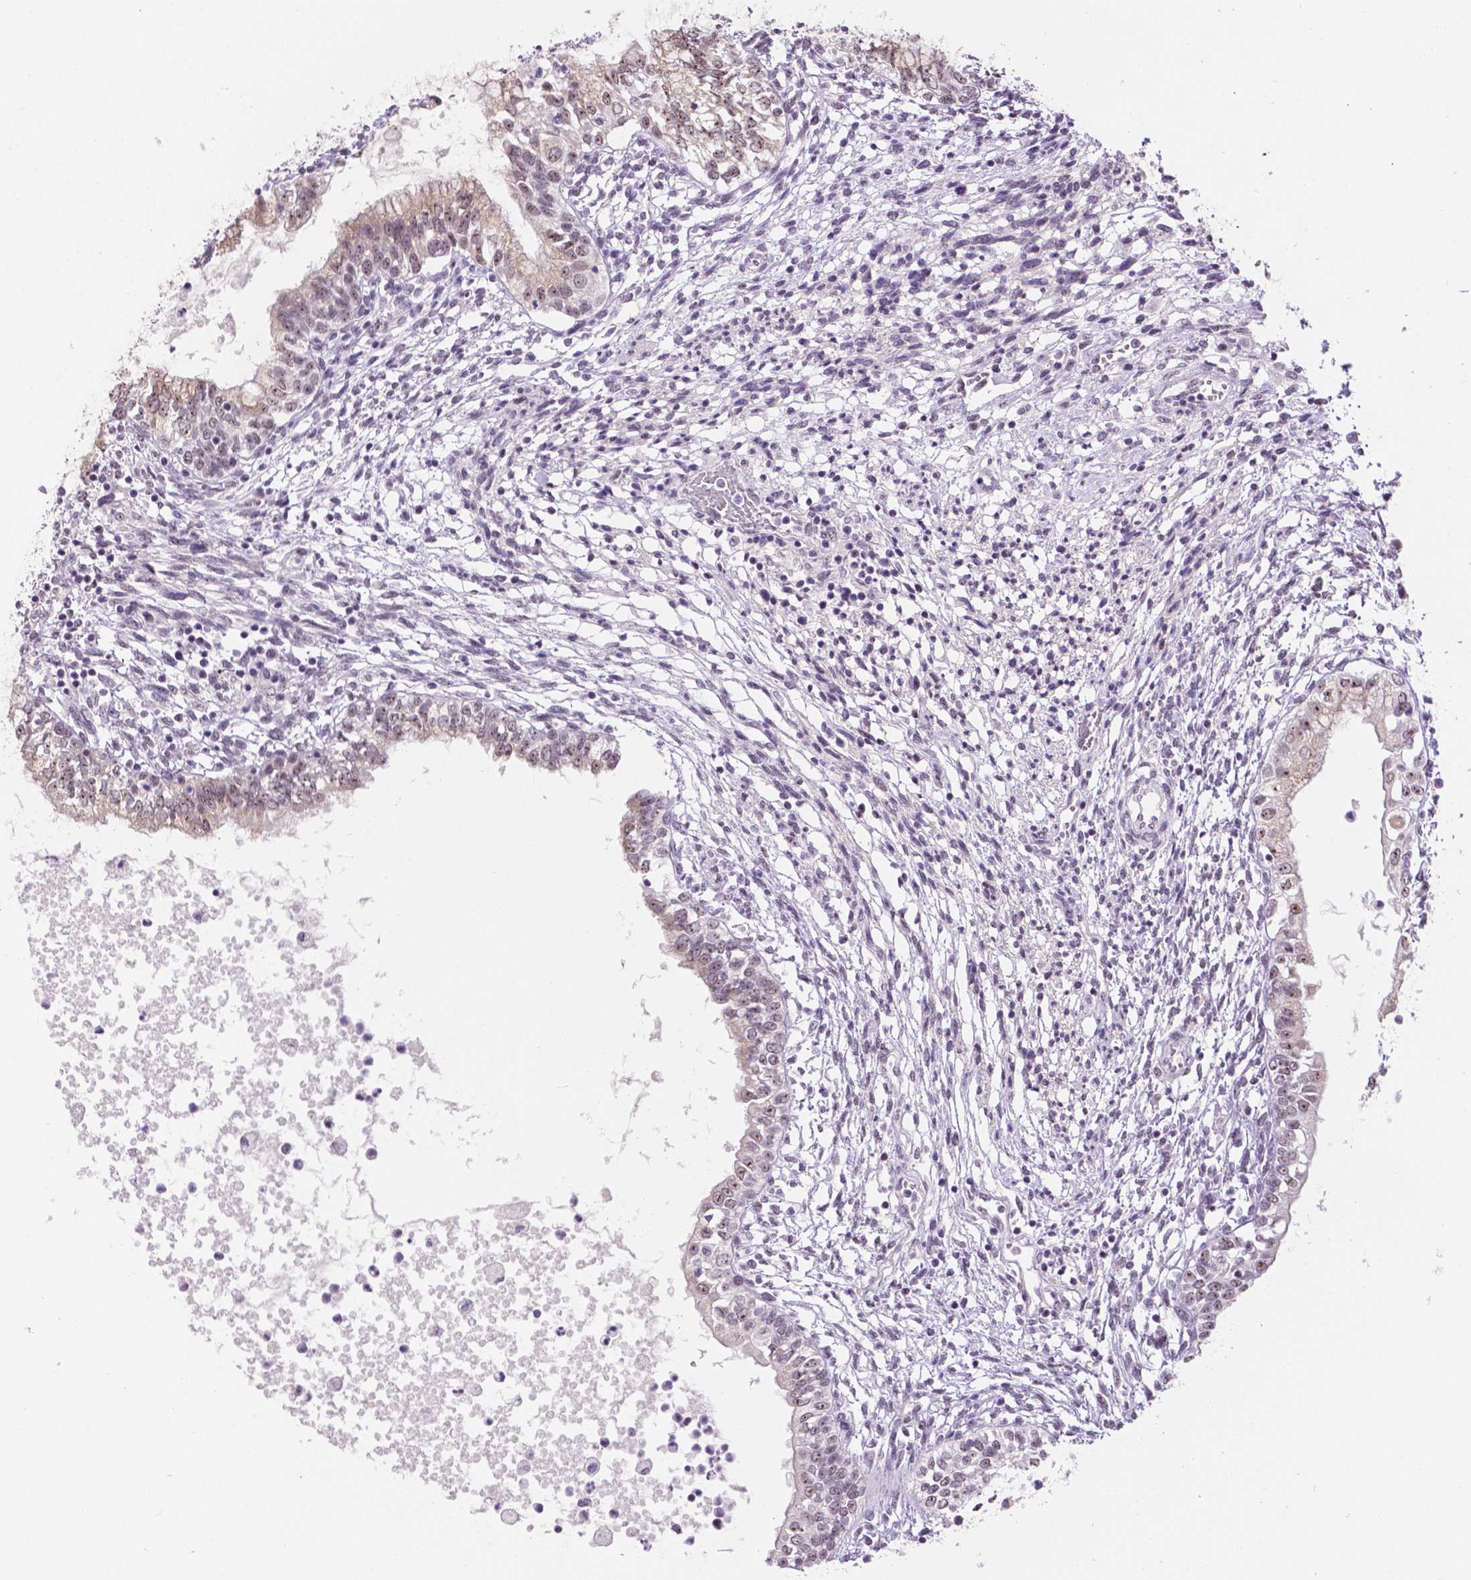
{"staining": {"intensity": "weak", "quantity": "25%-75%", "location": "nuclear"}, "tissue": "testis cancer", "cell_type": "Tumor cells", "image_type": "cancer", "snomed": [{"axis": "morphology", "description": "Carcinoma, Embryonal, NOS"}, {"axis": "topography", "description": "Testis"}], "caption": "Human testis cancer stained with a brown dye displays weak nuclear positive staining in approximately 25%-75% of tumor cells.", "gene": "NHP2", "patient": {"sex": "male", "age": 37}}